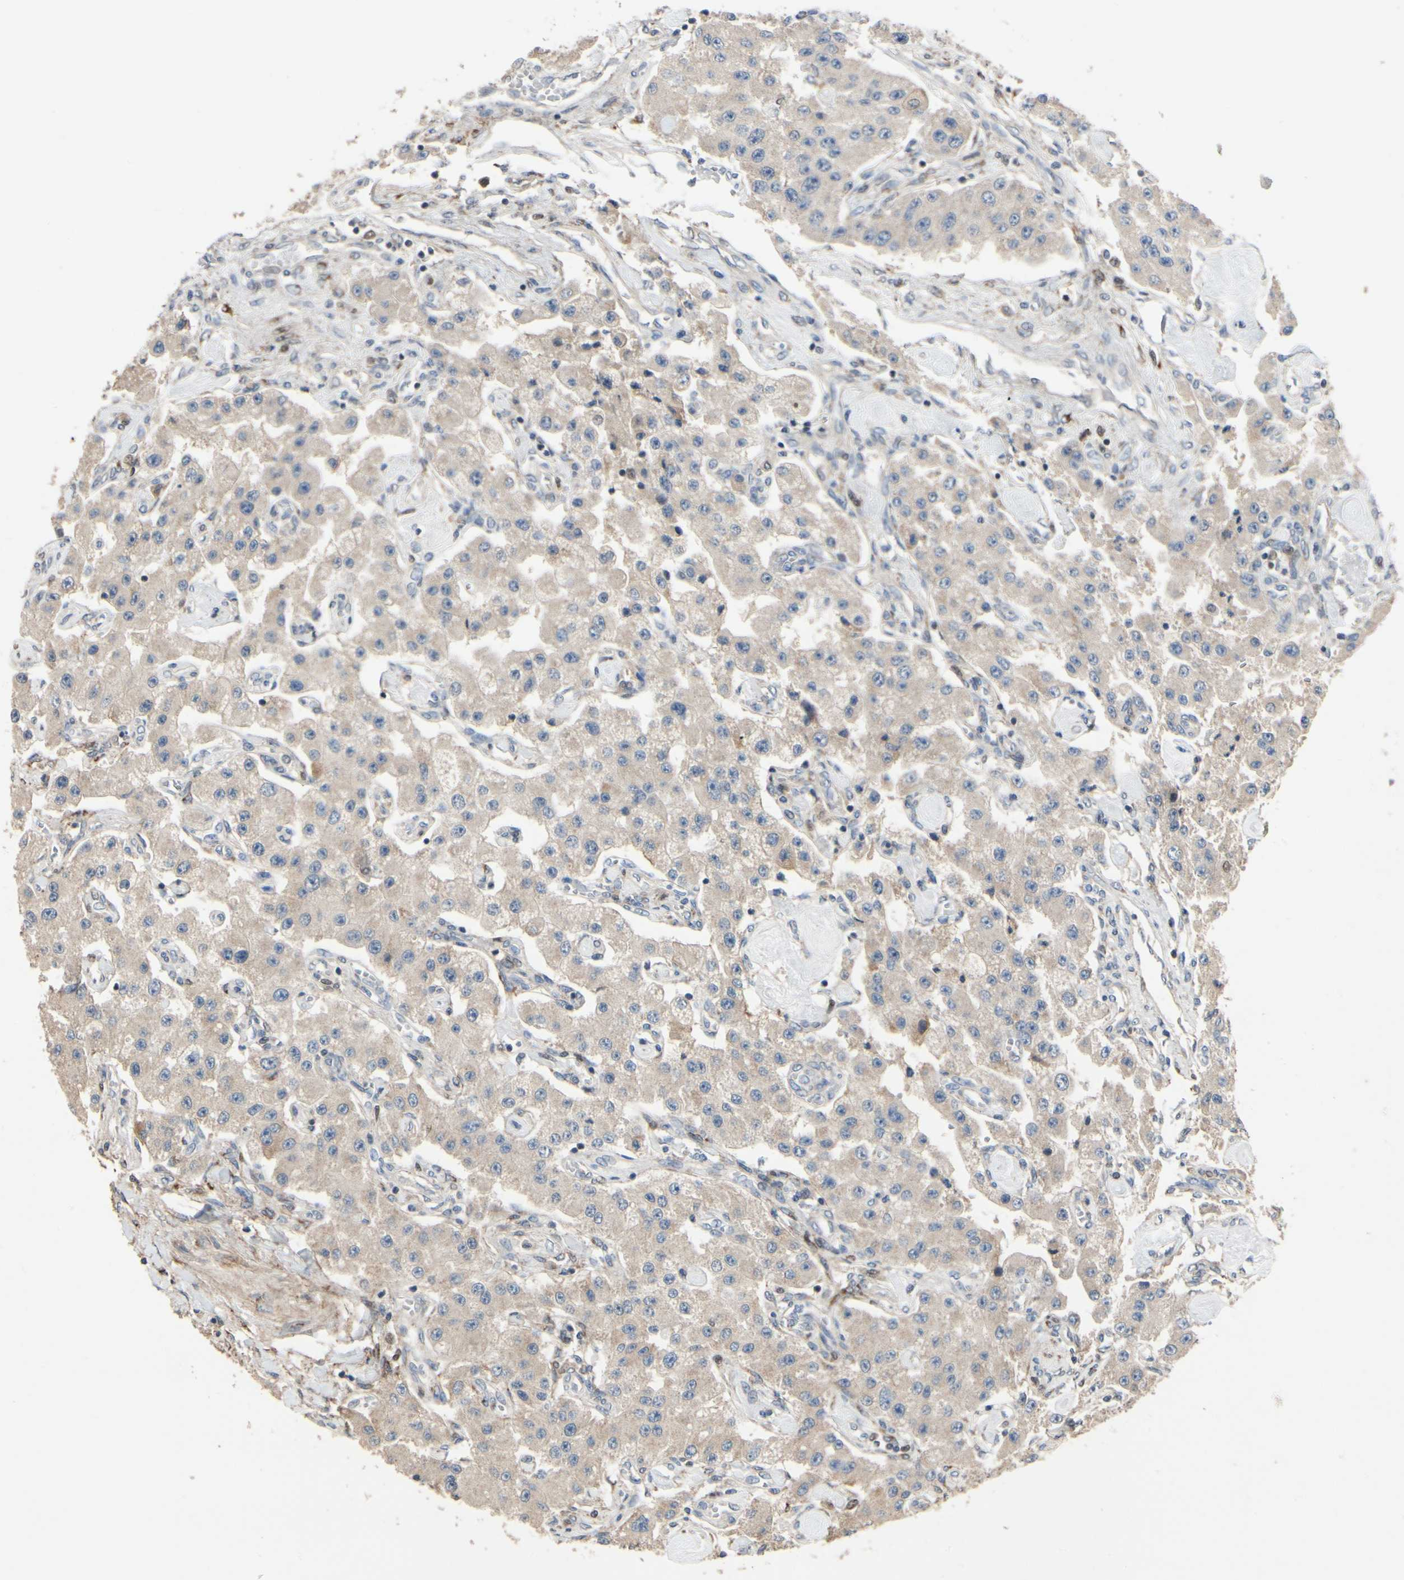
{"staining": {"intensity": "weak", "quantity": ">75%", "location": "cytoplasmic/membranous"}, "tissue": "carcinoid", "cell_type": "Tumor cells", "image_type": "cancer", "snomed": [{"axis": "morphology", "description": "Carcinoid, malignant, NOS"}, {"axis": "topography", "description": "Pancreas"}], "caption": "Weak cytoplasmic/membranous expression is present in approximately >75% of tumor cells in carcinoid.", "gene": "CGREF1", "patient": {"sex": "male", "age": 41}}